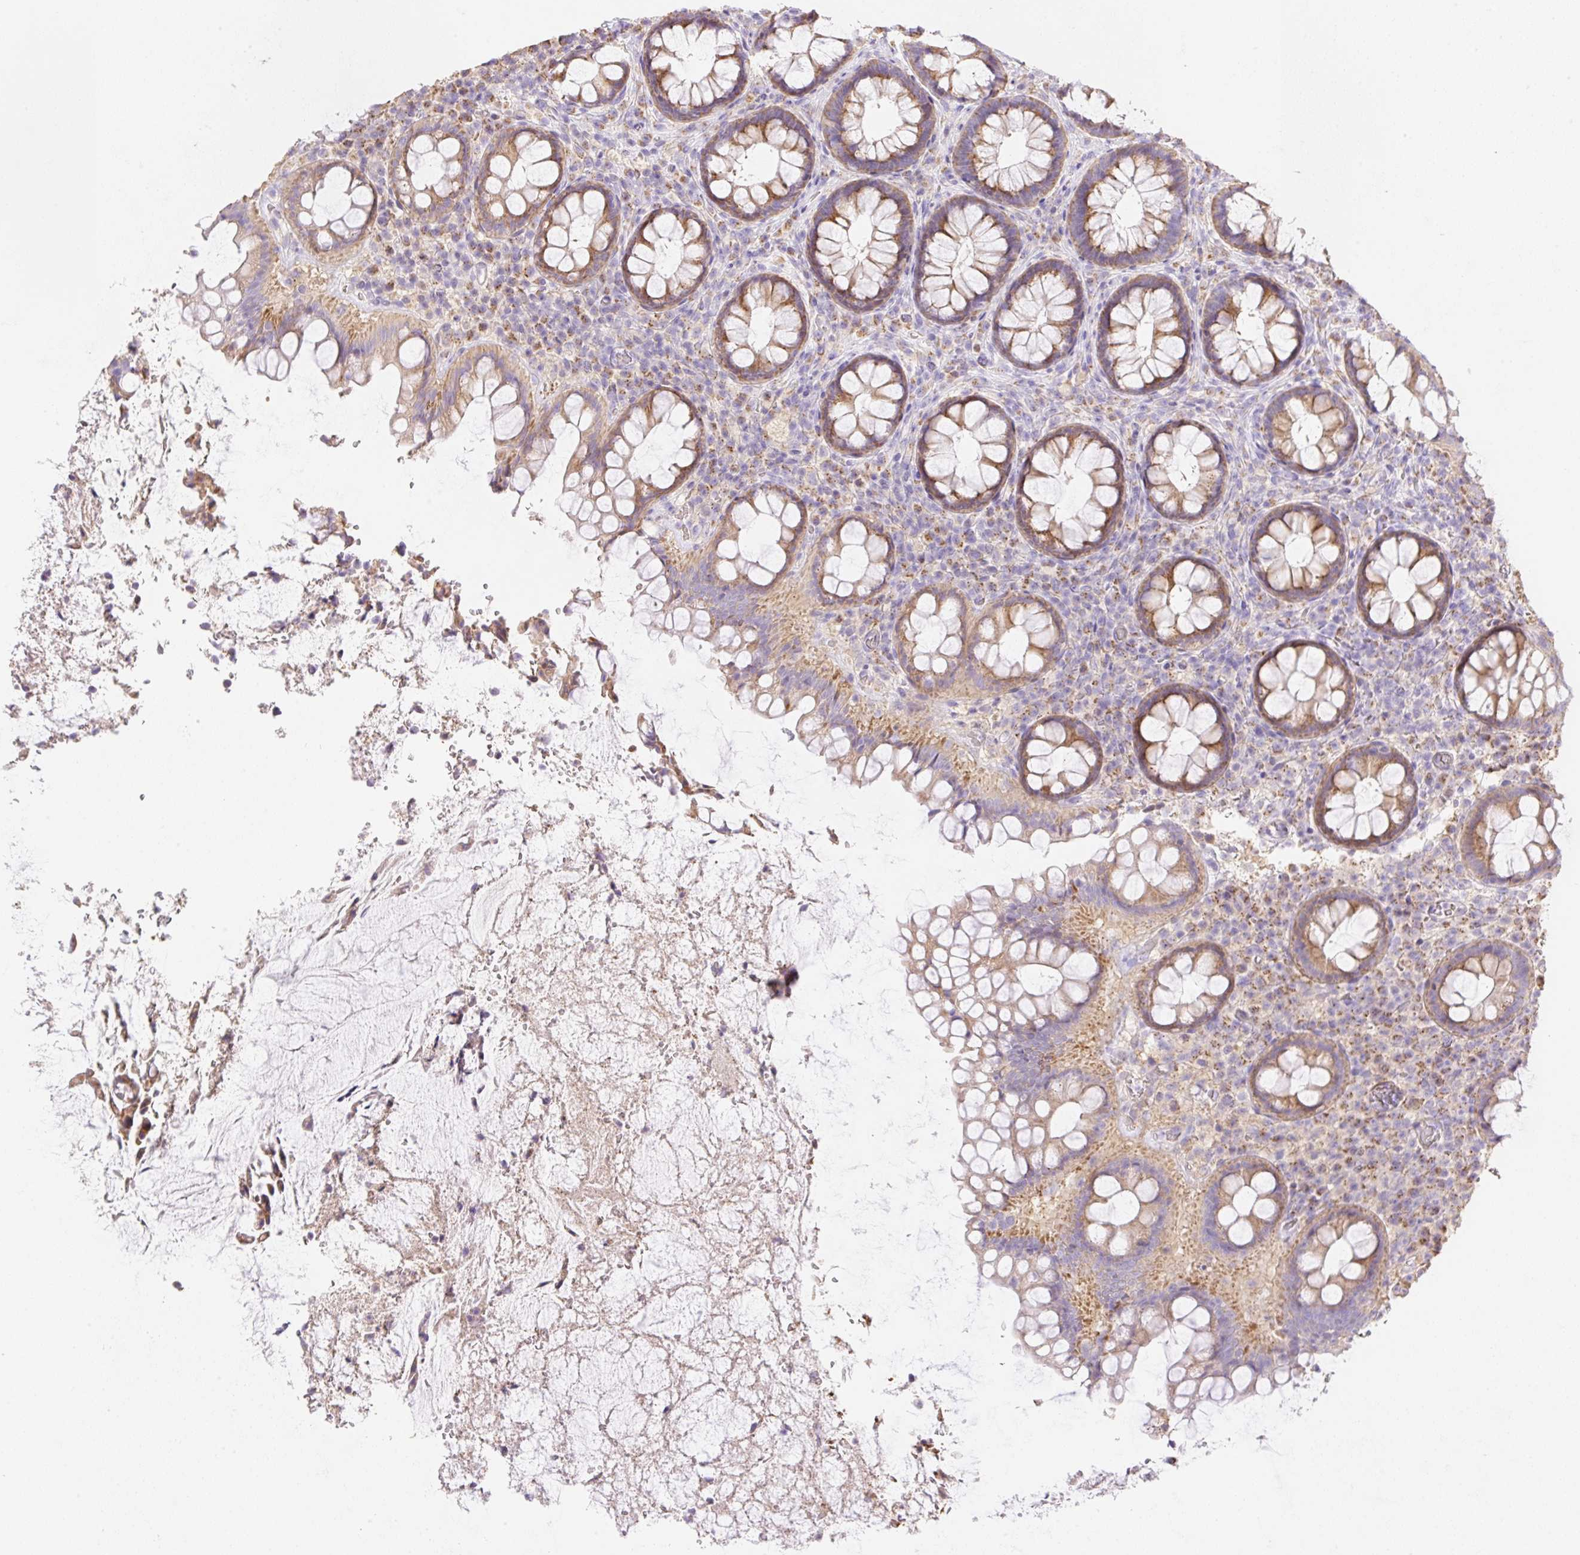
{"staining": {"intensity": "moderate", "quantity": ">75%", "location": "cytoplasmic/membranous"}, "tissue": "rectum", "cell_type": "Glandular cells", "image_type": "normal", "snomed": [{"axis": "morphology", "description": "Normal tissue, NOS"}, {"axis": "topography", "description": "Rectum"}], "caption": "Rectum stained with DAB immunohistochemistry exhibits medium levels of moderate cytoplasmic/membranous staining in about >75% of glandular cells.", "gene": "COPZ2", "patient": {"sex": "female", "age": 69}}